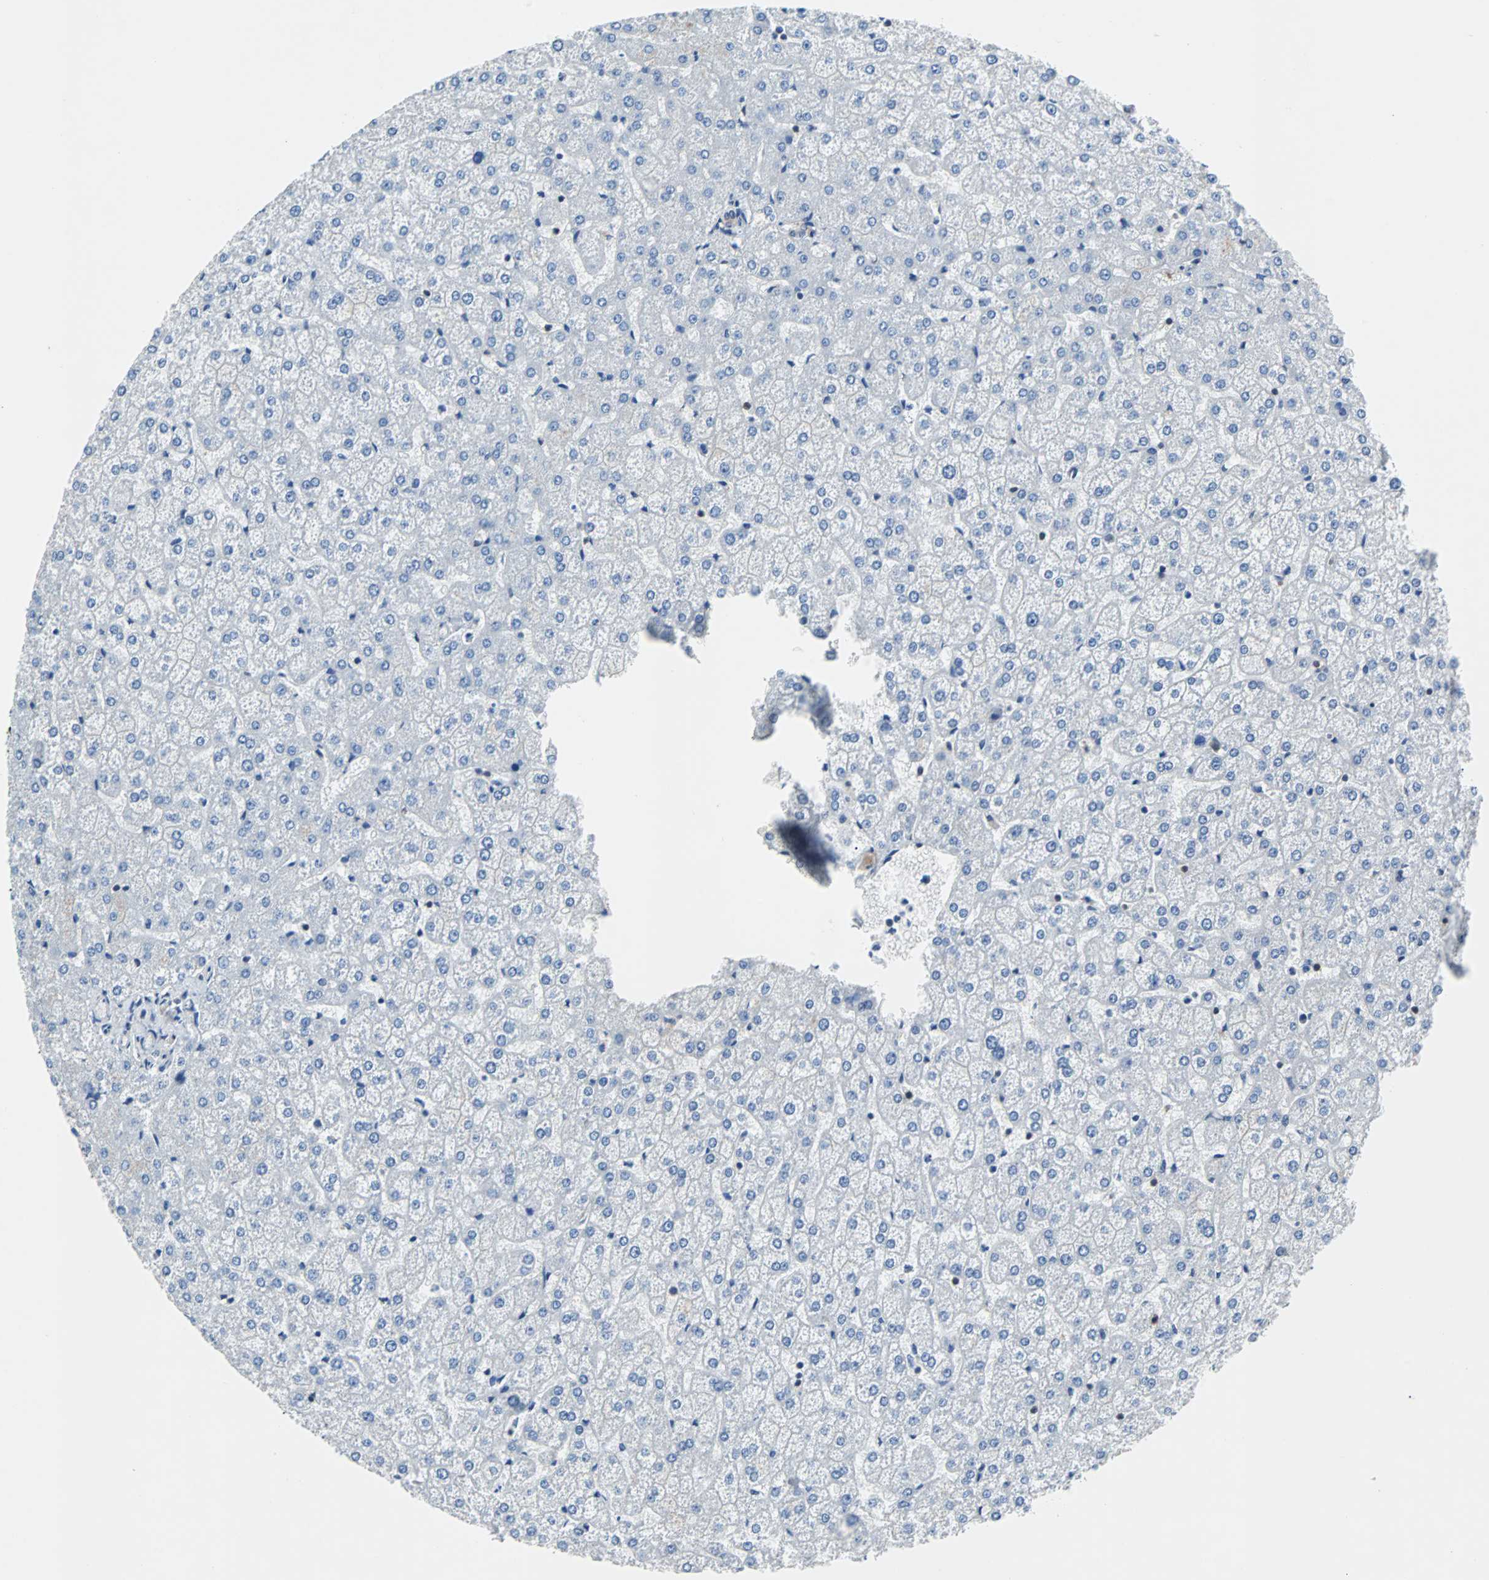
{"staining": {"intensity": "weak", "quantity": ">75%", "location": "cytoplasmic/membranous"}, "tissue": "liver", "cell_type": "Cholangiocytes", "image_type": "normal", "snomed": [{"axis": "morphology", "description": "Normal tissue, NOS"}, {"axis": "topography", "description": "Liver"}], "caption": "Cholangiocytes exhibit low levels of weak cytoplasmic/membranous positivity in about >75% of cells in normal human liver. The protein of interest is shown in brown color, while the nuclei are stained blue.", "gene": "MAP2K6", "patient": {"sex": "female", "age": 32}}